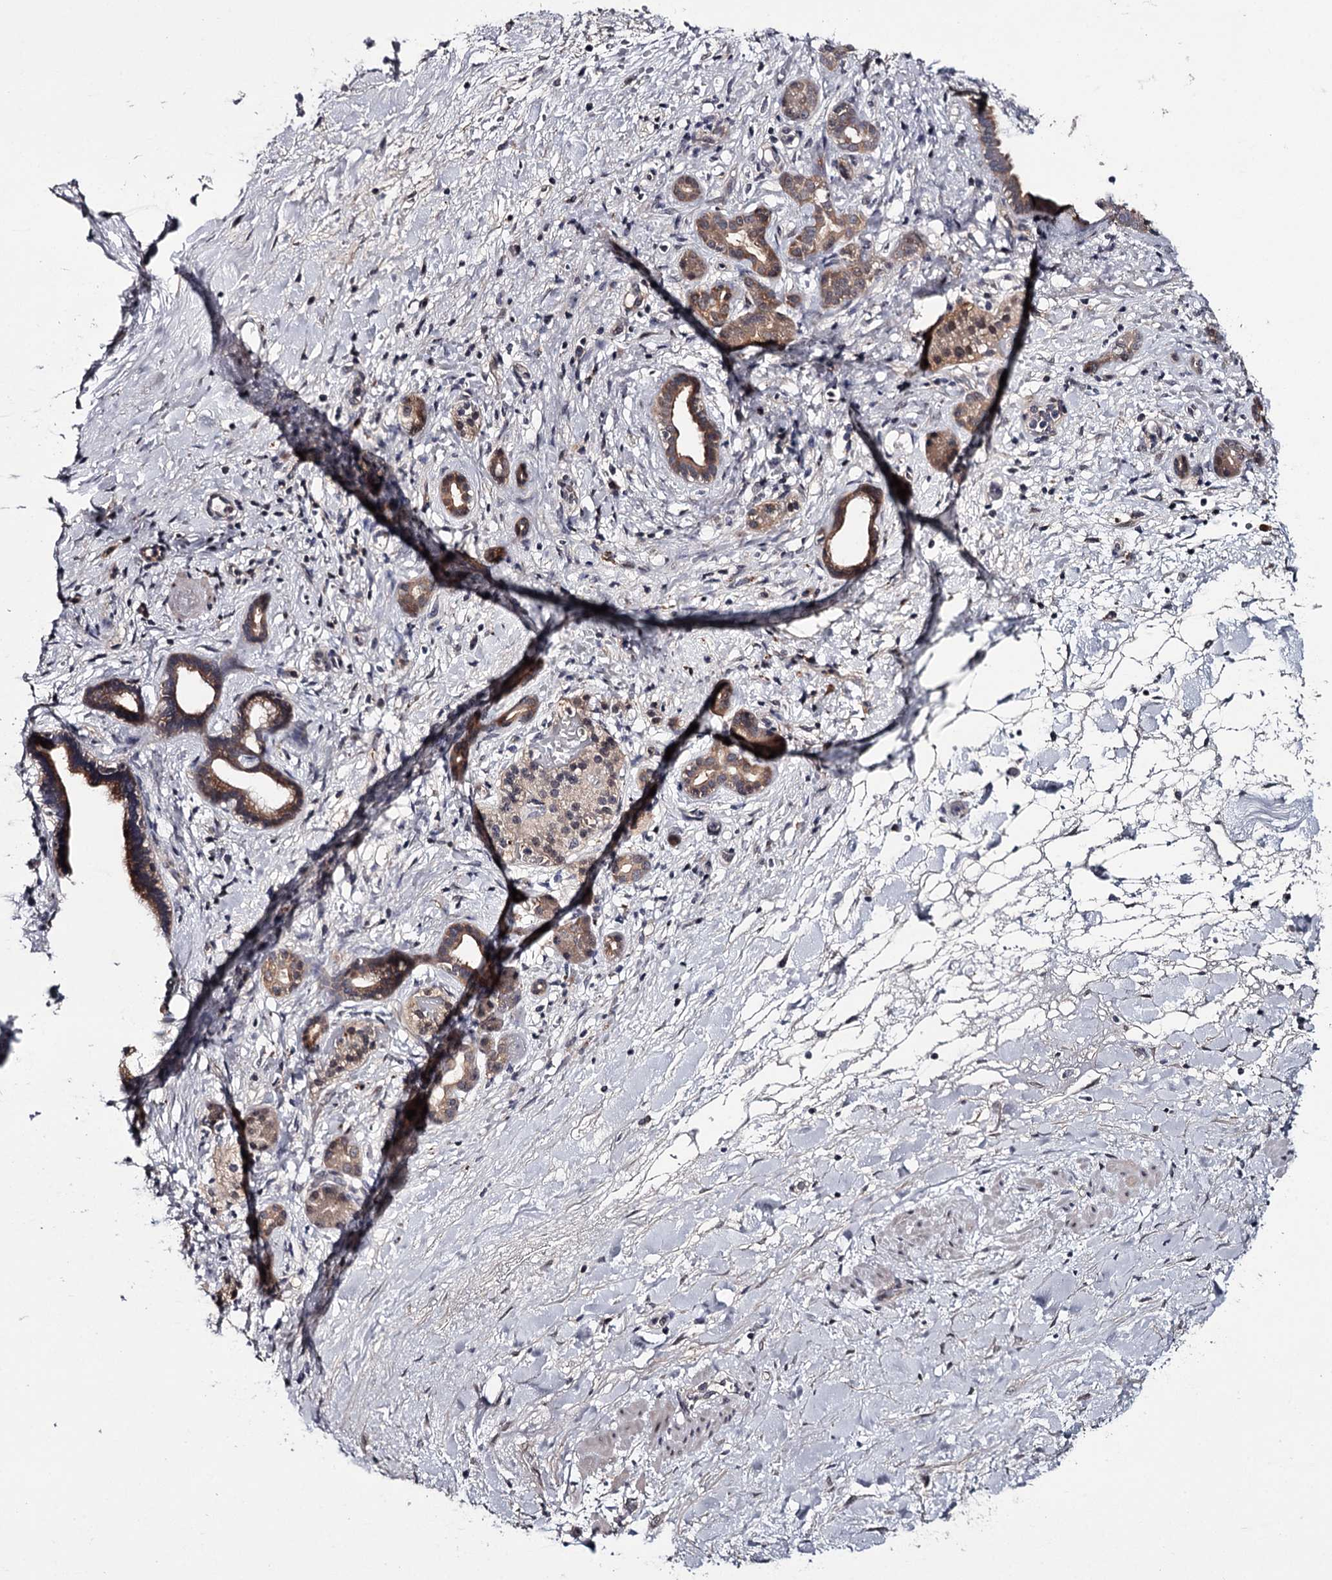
{"staining": {"intensity": "moderate", "quantity": ">75%", "location": "cytoplasmic/membranous"}, "tissue": "pancreatic cancer", "cell_type": "Tumor cells", "image_type": "cancer", "snomed": [{"axis": "morphology", "description": "Normal tissue, NOS"}, {"axis": "morphology", "description": "Adenocarcinoma, NOS"}, {"axis": "topography", "description": "Pancreas"}, {"axis": "topography", "description": "Peripheral nerve tissue"}], "caption": "Adenocarcinoma (pancreatic) stained with a brown dye demonstrates moderate cytoplasmic/membranous positive staining in about >75% of tumor cells.", "gene": "GTSF1", "patient": {"sex": "female", "age": 77}}